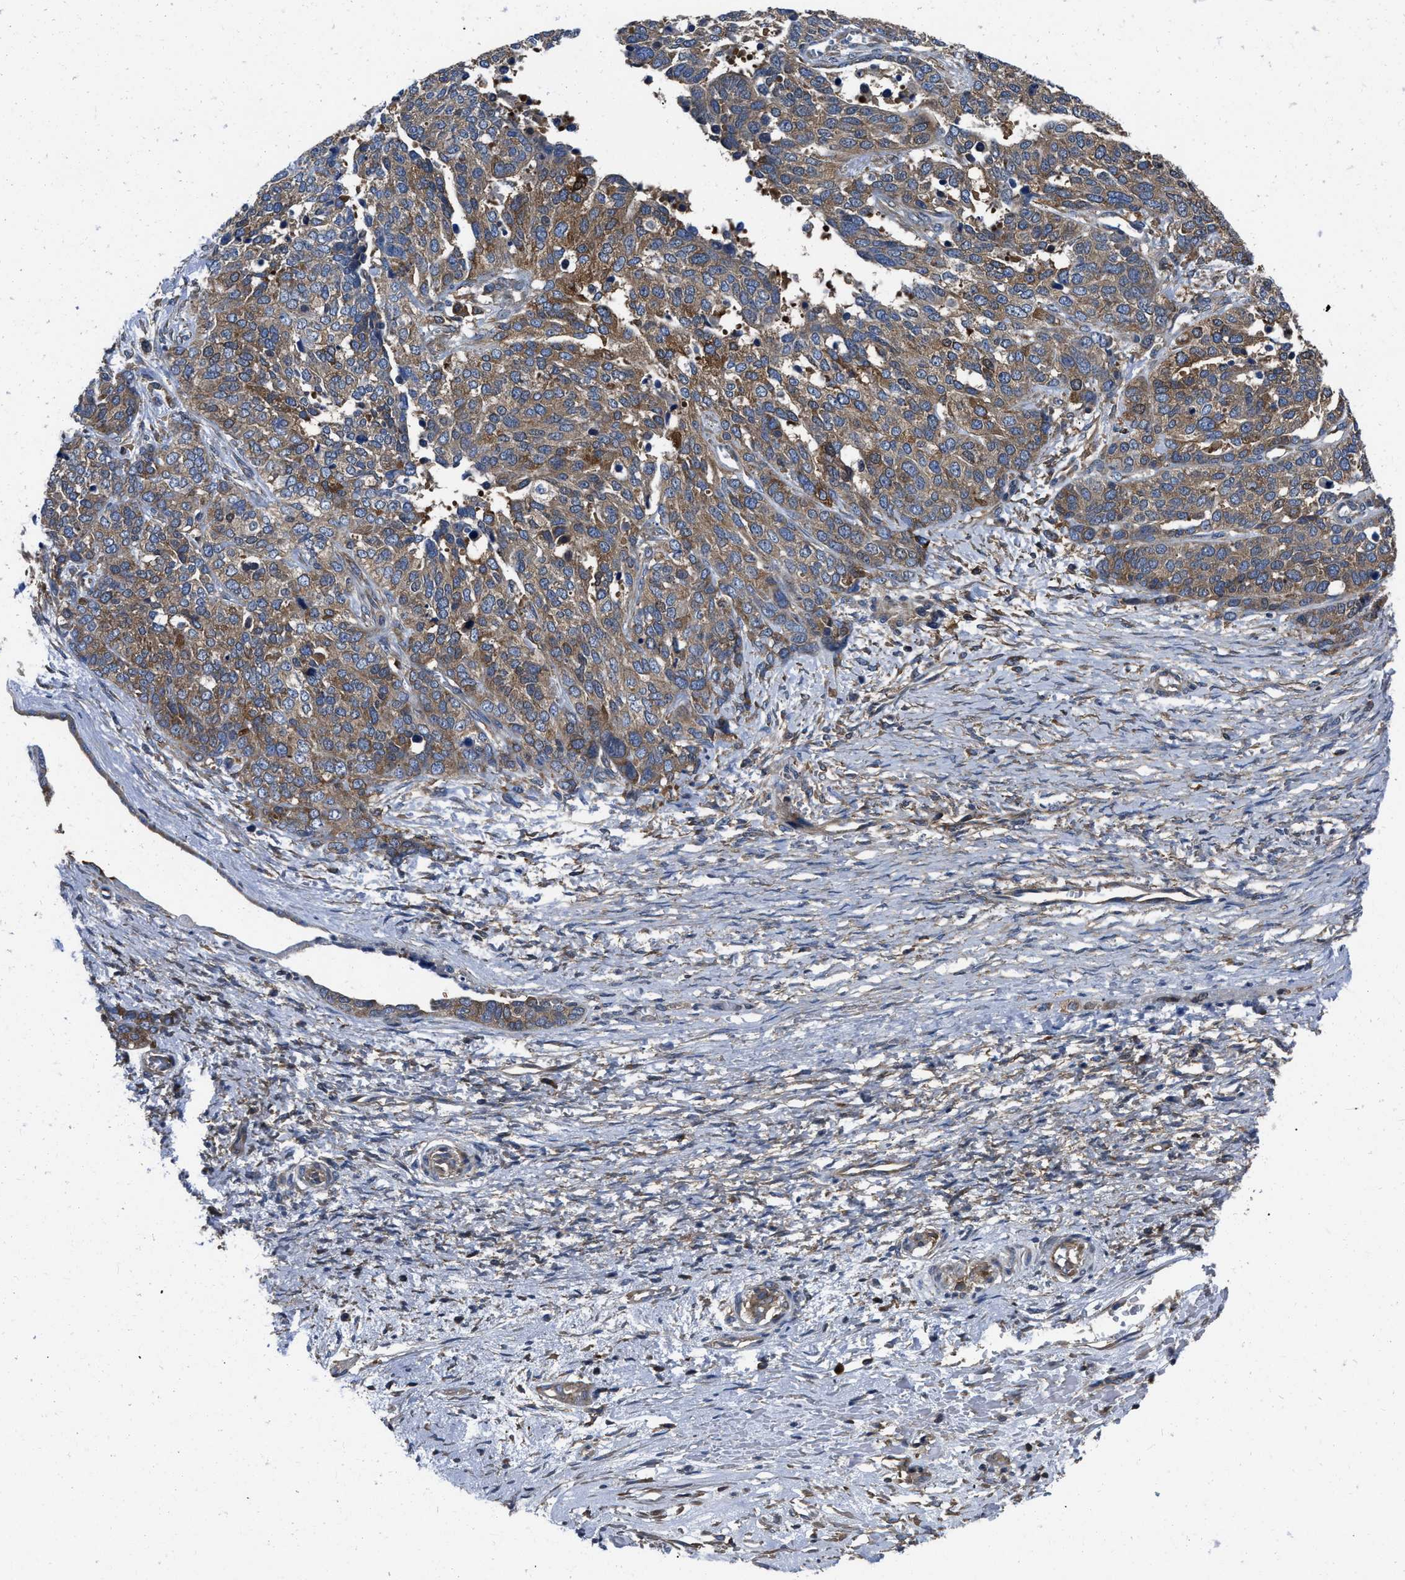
{"staining": {"intensity": "moderate", "quantity": ">75%", "location": "cytoplasmic/membranous"}, "tissue": "ovarian cancer", "cell_type": "Tumor cells", "image_type": "cancer", "snomed": [{"axis": "morphology", "description": "Cystadenocarcinoma, serous, NOS"}, {"axis": "topography", "description": "Ovary"}], "caption": "Protein expression analysis of human ovarian cancer reveals moderate cytoplasmic/membranous expression in about >75% of tumor cells. (brown staining indicates protein expression, while blue staining denotes nuclei).", "gene": "YARS1", "patient": {"sex": "female", "age": 44}}